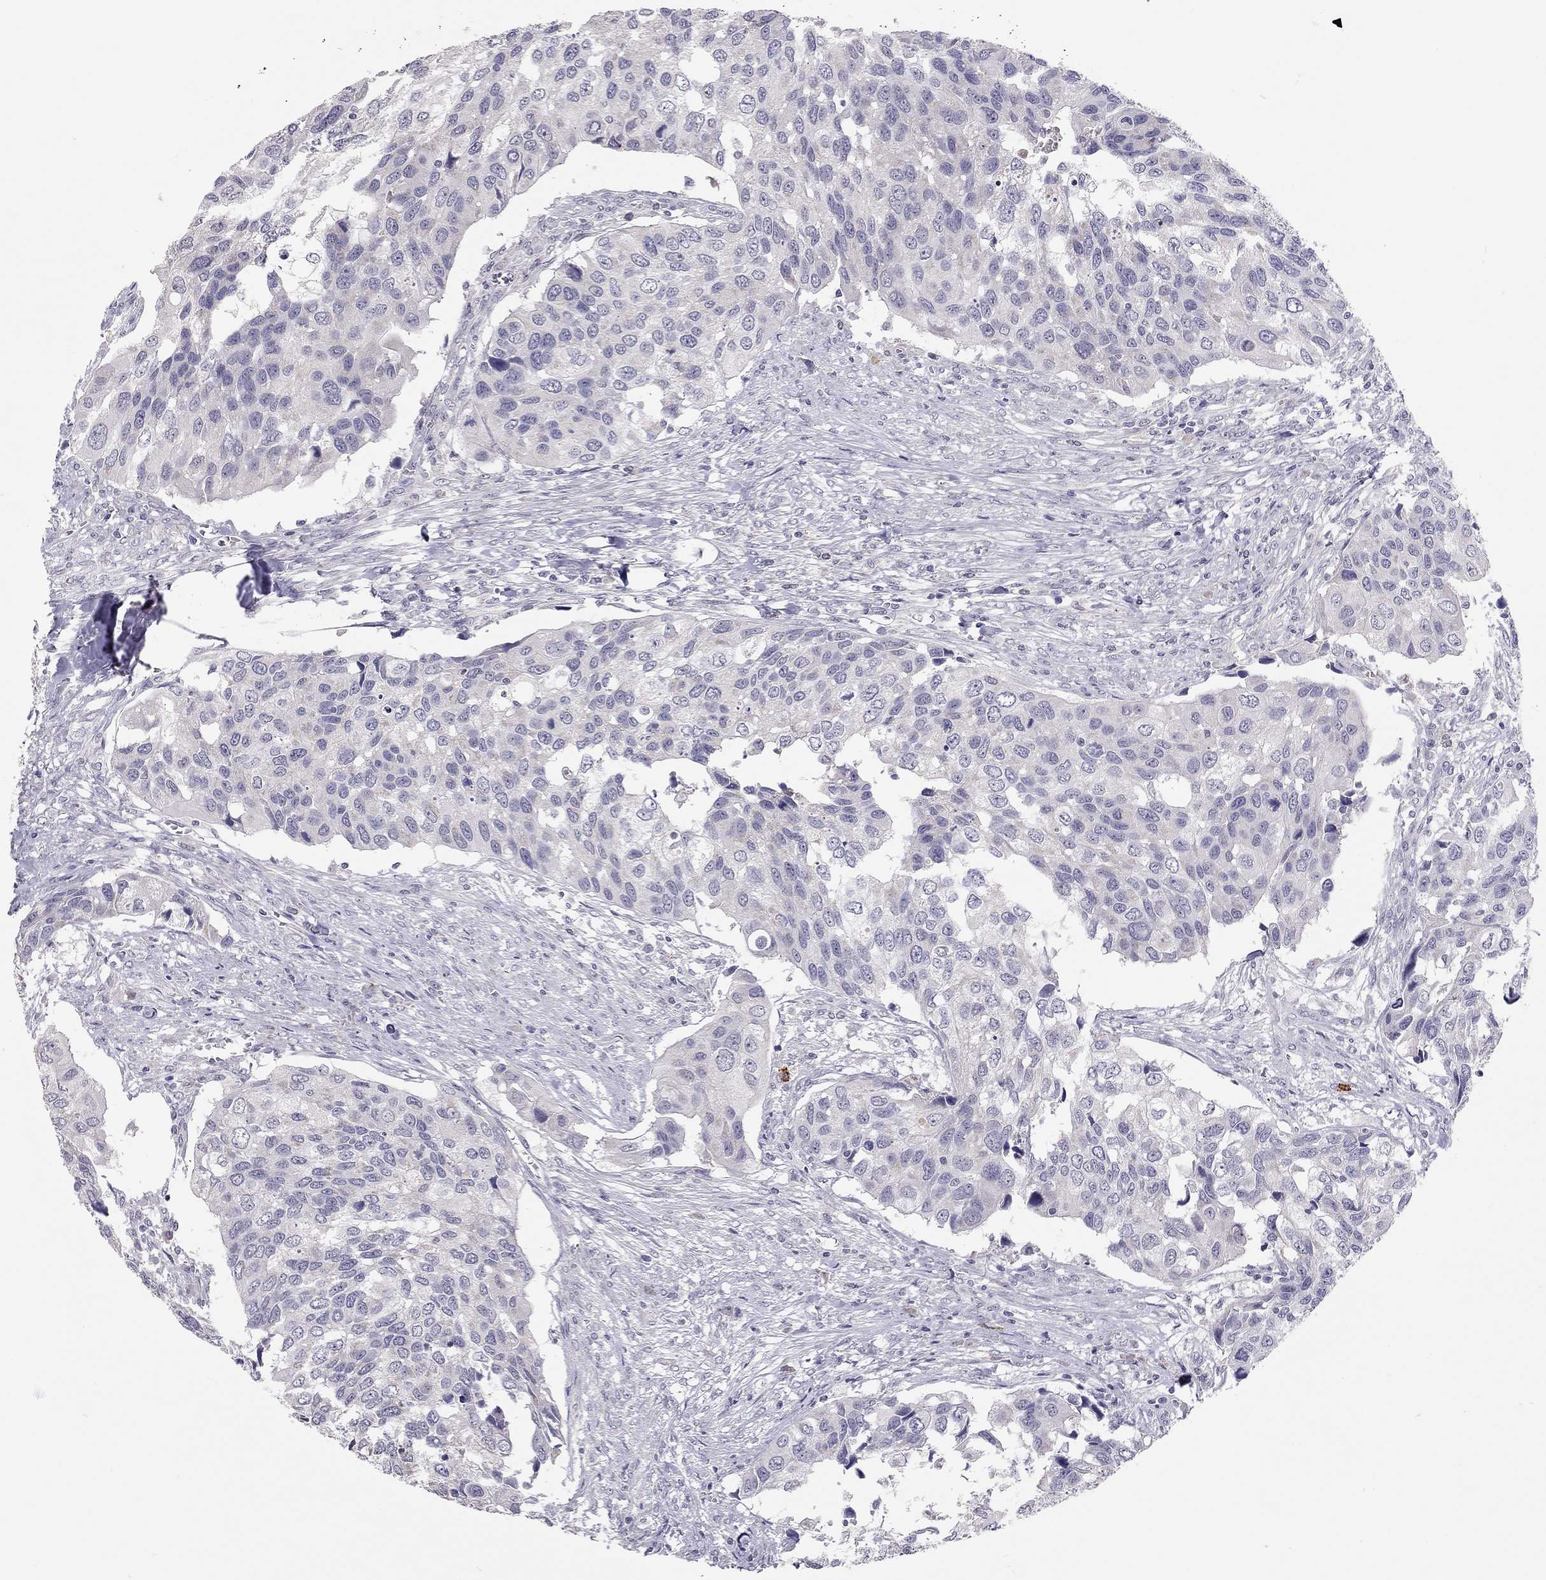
{"staining": {"intensity": "negative", "quantity": "none", "location": "none"}, "tissue": "urothelial cancer", "cell_type": "Tumor cells", "image_type": "cancer", "snomed": [{"axis": "morphology", "description": "Urothelial carcinoma, High grade"}, {"axis": "topography", "description": "Urinary bladder"}], "caption": "DAB immunohistochemical staining of human urothelial cancer reveals no significant staining in tumor cells.", "gene": "SCARB1", "patient": {"sex": "male", "age": 60}}